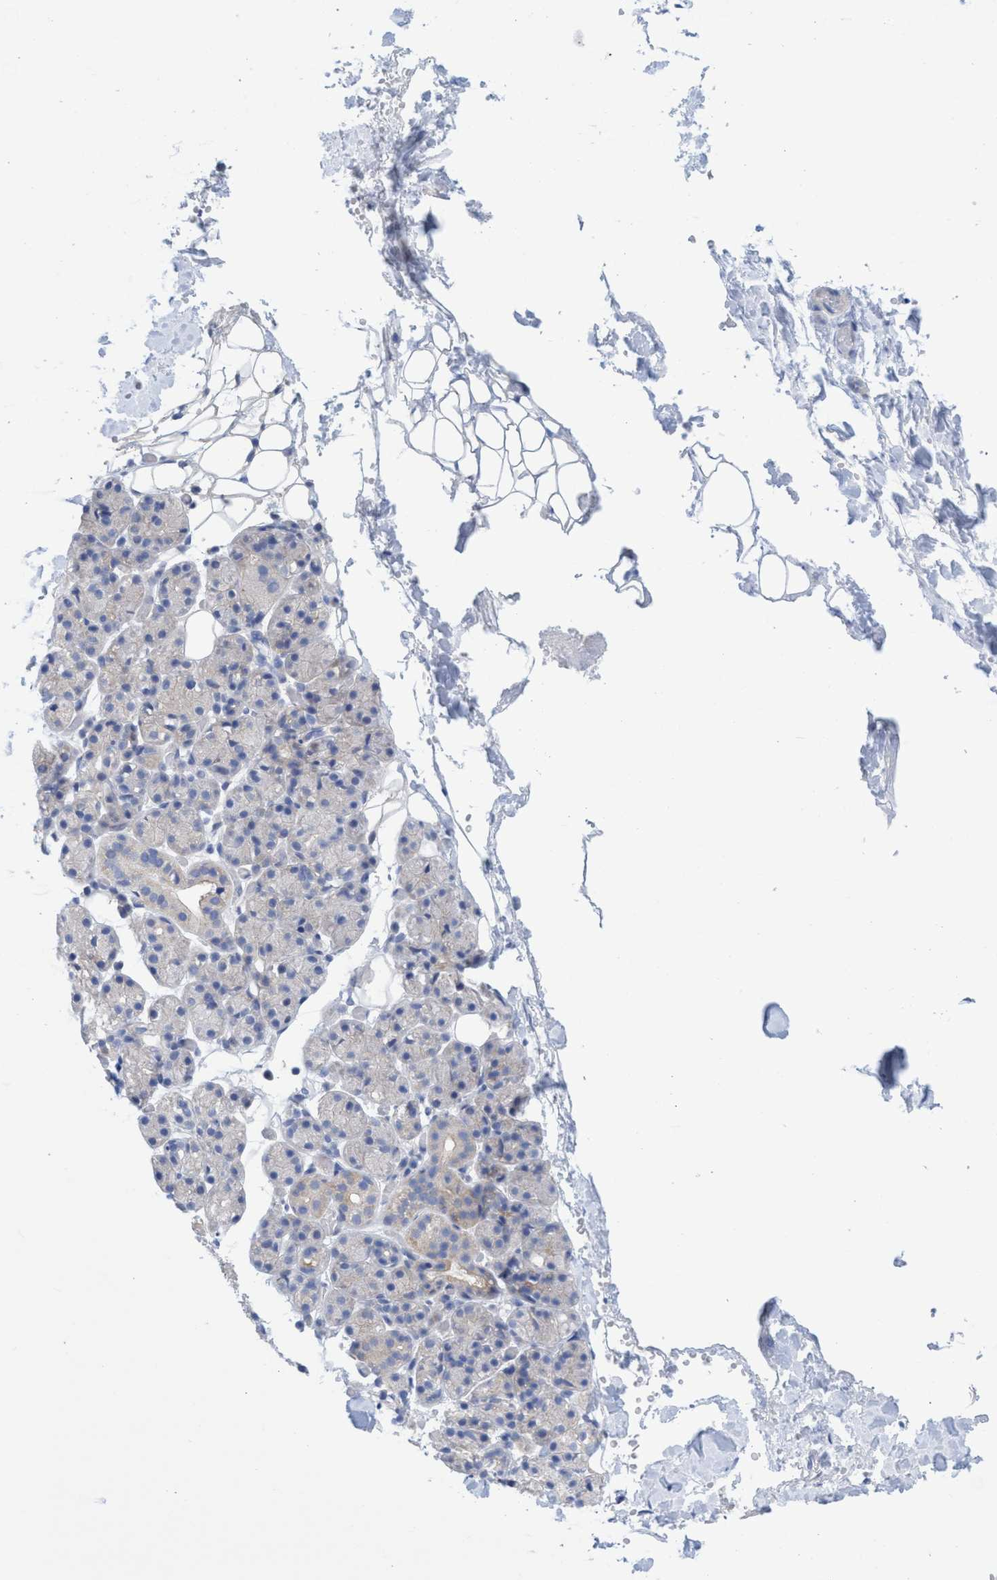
{"staining": {"intensity": "negative", "quantity": "none", "location": "none"}, "tissue": "salivary gland", "cell_type": "Glandular cells", "image_type": "normal", "snomed": [{"axis": "morphology", "description": "Normal tissue, NOS"}, {"axis": "topography", "description": "Salivary gland"}], "caption": "This is a image of immunohistochemistry (IHC) staining of benign salivary gland, which shows no staining in glandular cells.", "gene": "R3HCC1", "patient": {"sex": "male", "age": 63}}